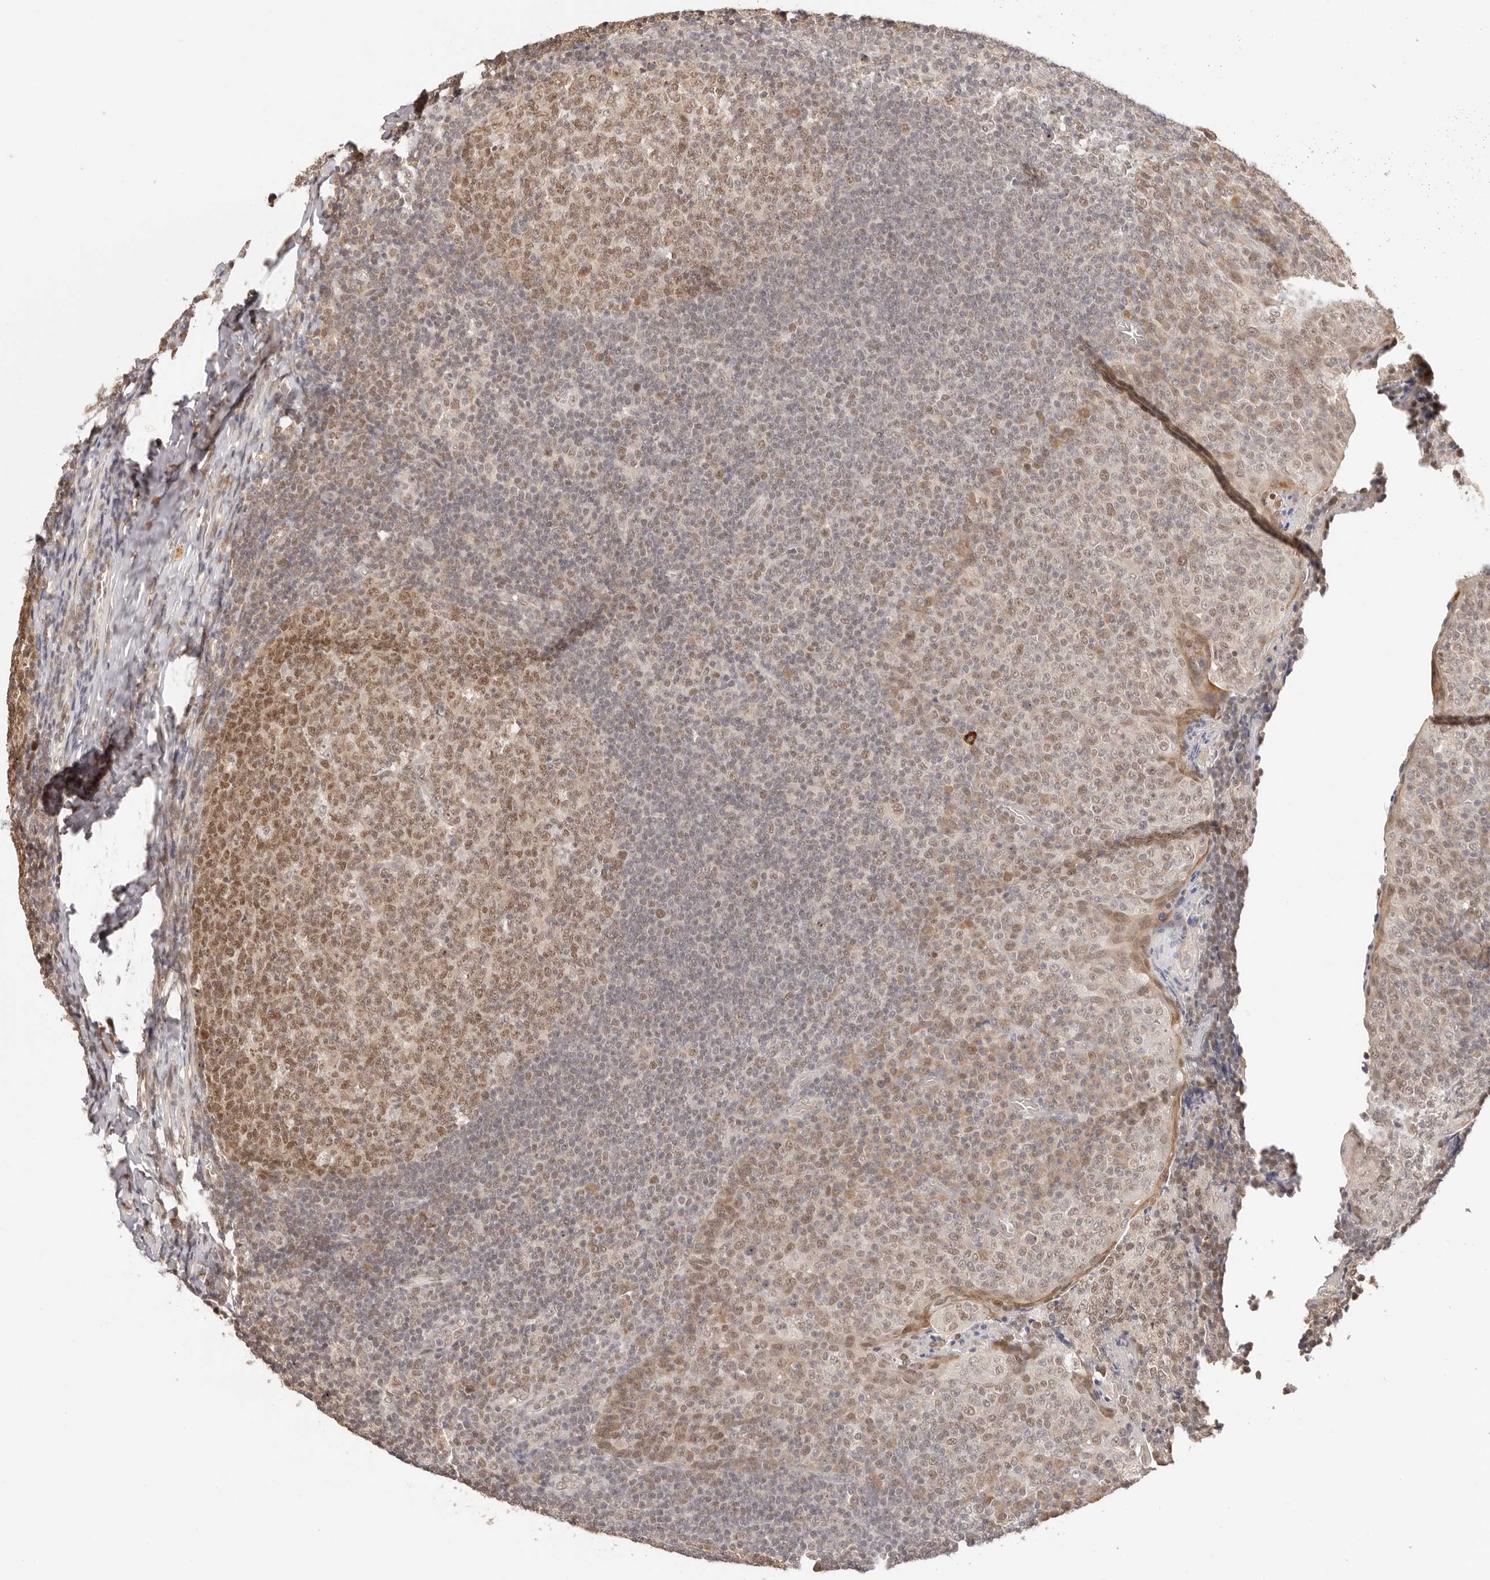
{"staining": {"intensity": "moderate", "quantity": ">75%", "location": "nuclear"}, "tissue": "tonsil", "cell_type": "Germinal center cells", "image_type": "normal", "snomed": [{"axis": "morphology", "description": "Normal tissue, NOS"}, {"axis": "topography", "description": "Tonsil"}], "caption": "High-power microscopy captured an IHC micrograph of normal tonsil, revealing moderate nuclear expression in about >75% of germinal center cells.", "gene": "RFC3", "patient": {"sex": "female", "age": 19}}